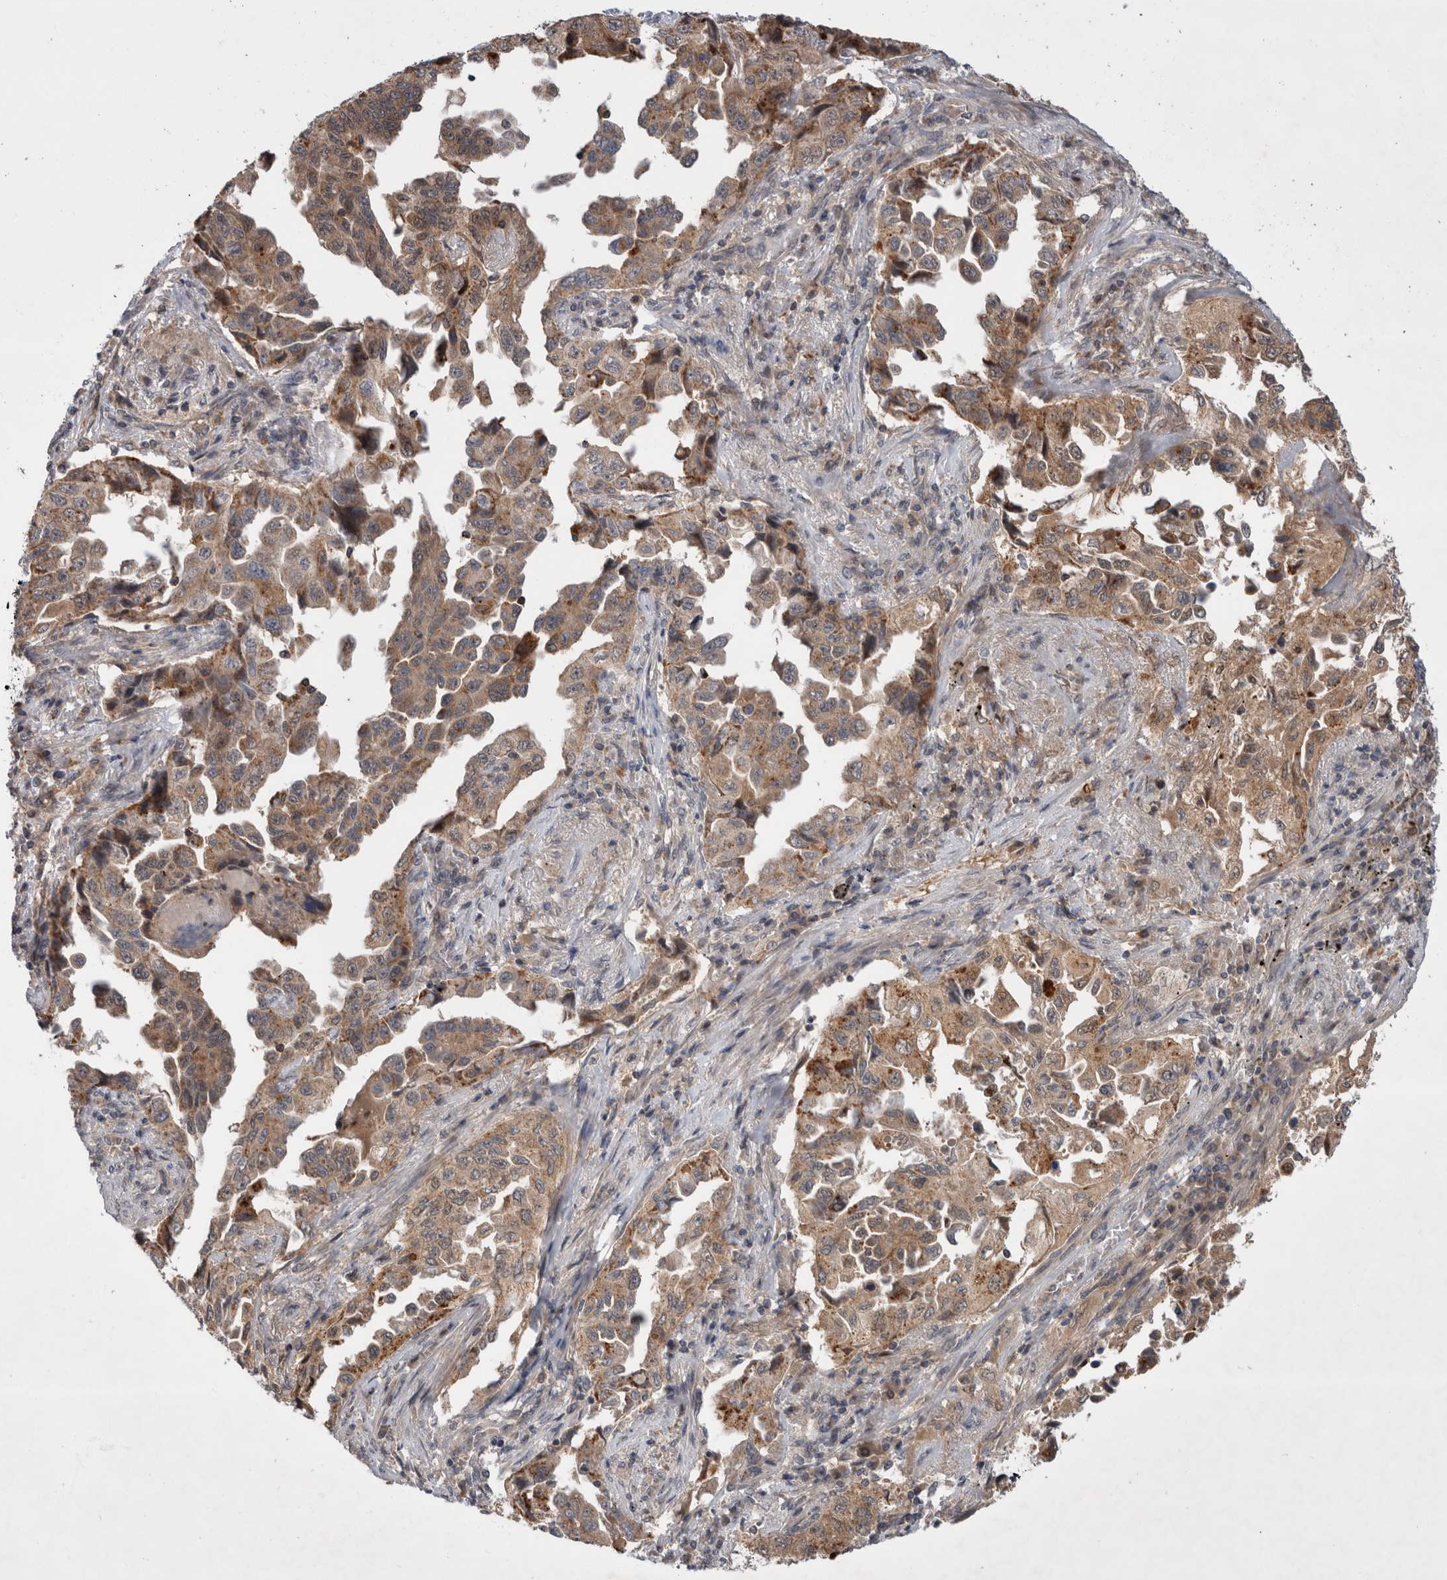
{"staining": {"intensity": "weak", "quantity": ">75%", "location": "cytoplasmic/membranous"}, "tissue": "lung cancer", "cell_type": "Tumor cells", "image_type": "cancer", "snomed": [{"axis": "morphology", "description": "Adenocarcinoma, NOS"}, {"axis": "topography", "description": "Lung"}], "caption": "Lung cancer stained with immunohistochemistry exhibits weak cytoplasmic/membranous positivity in about >75% of tumor cells. The protein is shown in brown color, while the nuclei are stained blue.", "gene": "MRPL37", "patient": {"sex": "female", "age": 51}}